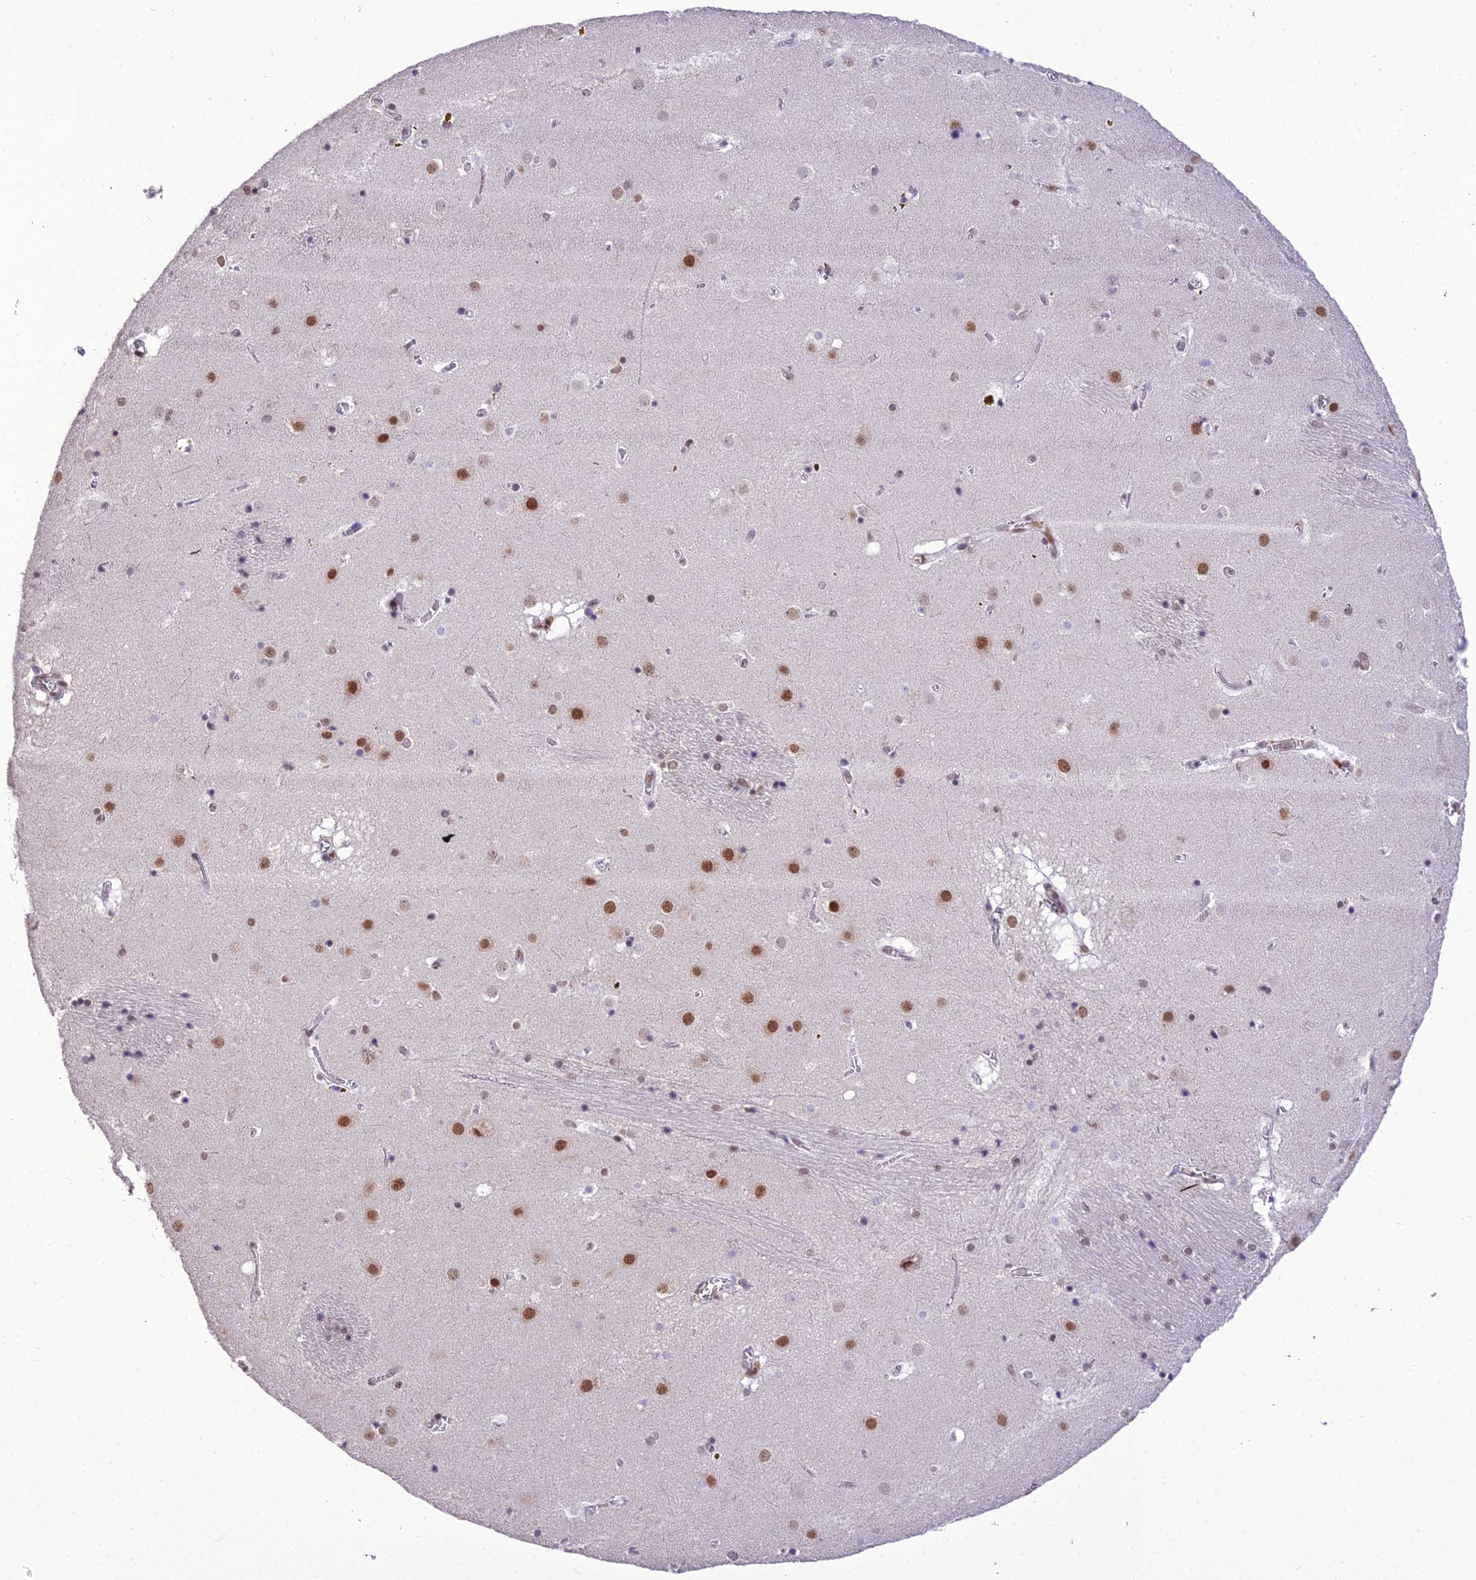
{"staining": {"intensity": "negative", "quantity": "none", "location": "none"}, "tissue": "caudate", "cell_type": "Glial cells", "image_type": "normal", "snomed": [{"axis": "morphology", "description": "Normal tissue, NOS"}, {"axis": "topography", "description": "Lateral ventricle wall"}], "caption": "A histopathology image of human caudate is negative for staining in glial cells. (DAB (3,3'-diaminobenzidine) IHC visualized using brightfield microscopy, high magnification).", "gene": "SH3RF3", "patient": {"sex": "male", "age": 70}}